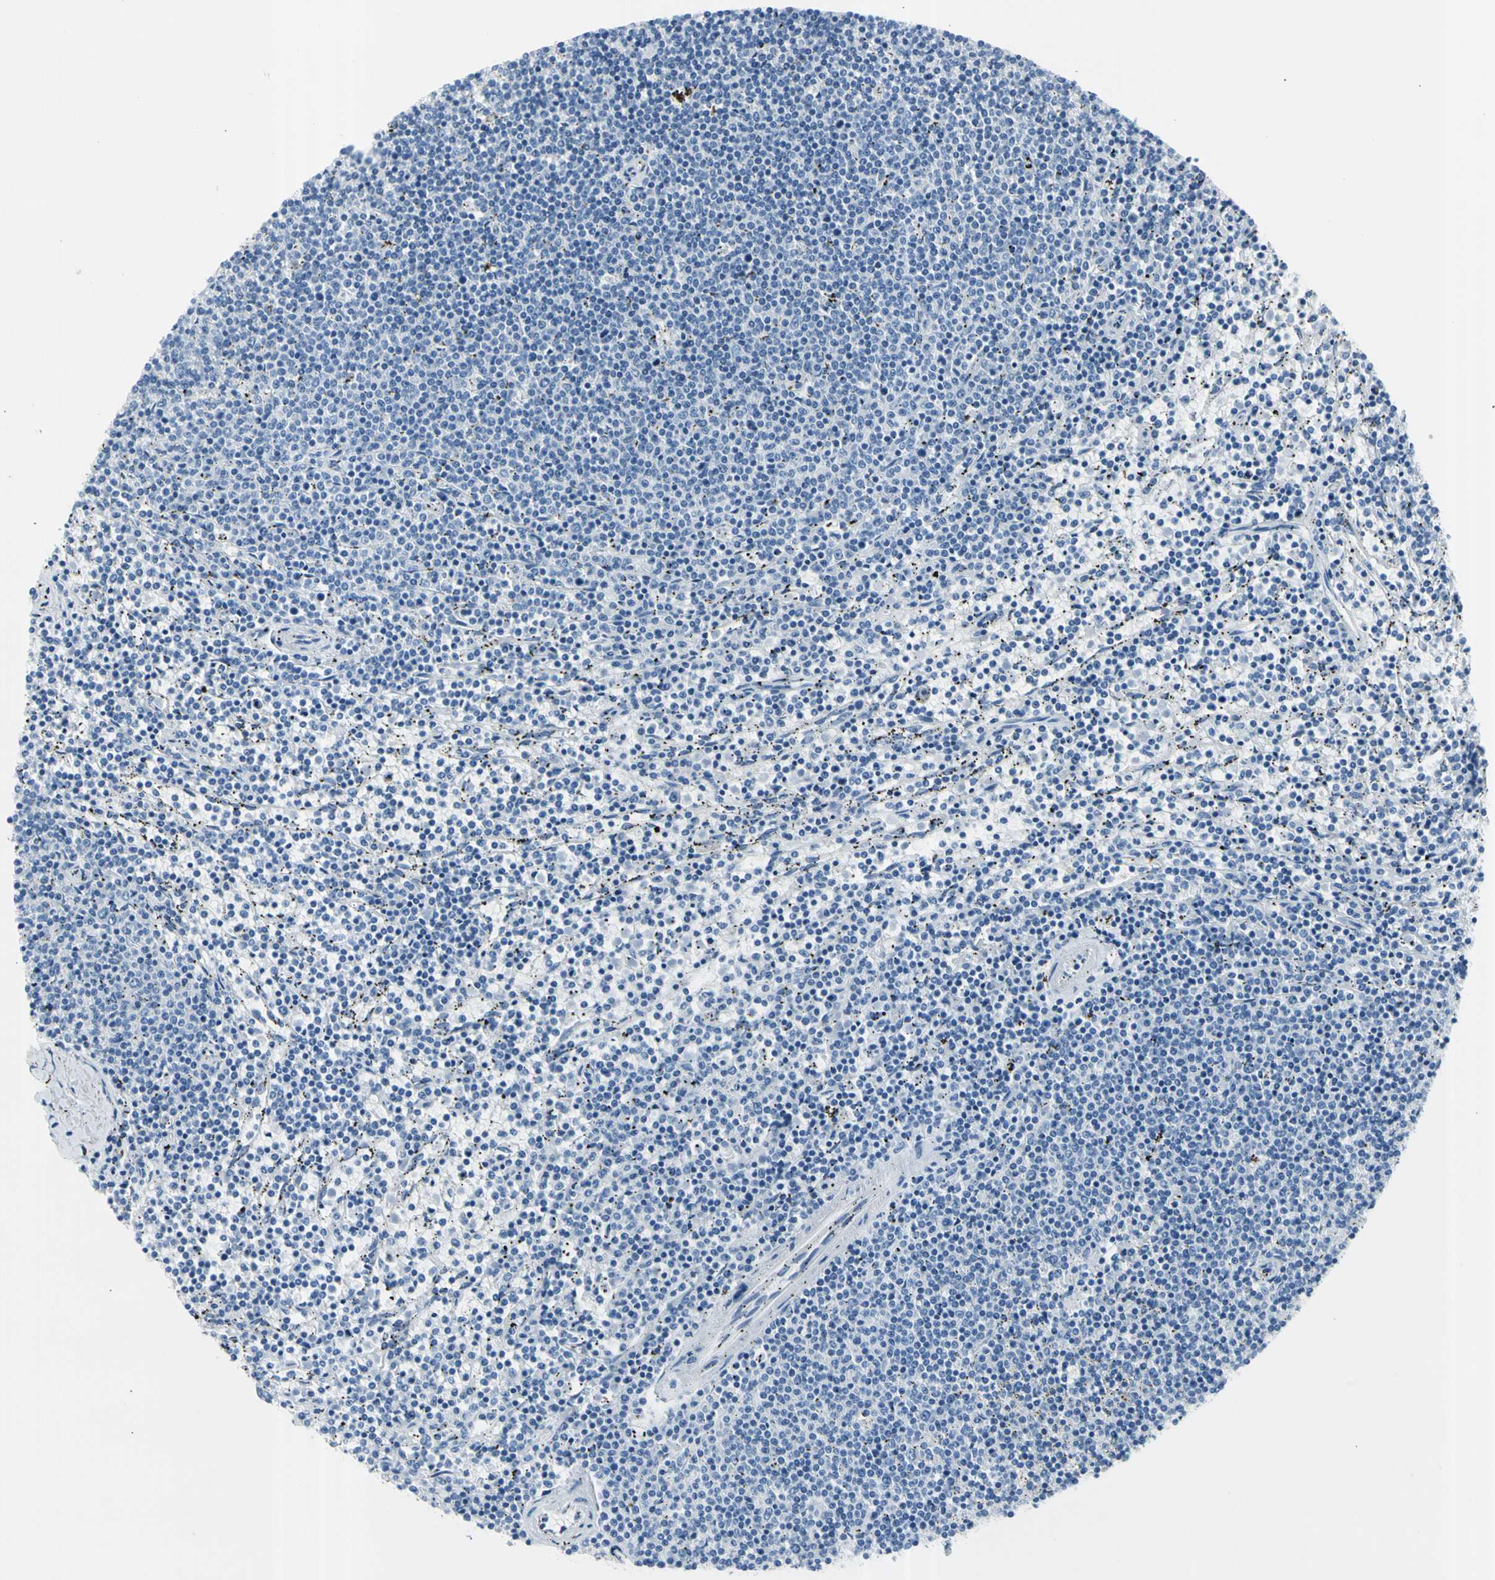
{"staining": {"intensity": "negative", "quantity": "none", "location": "none"}, "tissue": "lymphoma", "cell_type": "Tumor cells", "image_type": "cancer", "snomed": [{"axis": "morphology", "description": "Malignant lymphoma, non-Hodgkin's type, Low grade"}, {"axis": "topography", "description": "Spleen"}], "caption": "Lymphoma was stained to show a protein in brown. There is no significant positivity in tumor cells.", "gene": "TPO", "patient": {"sex": "female", "age": 50}}